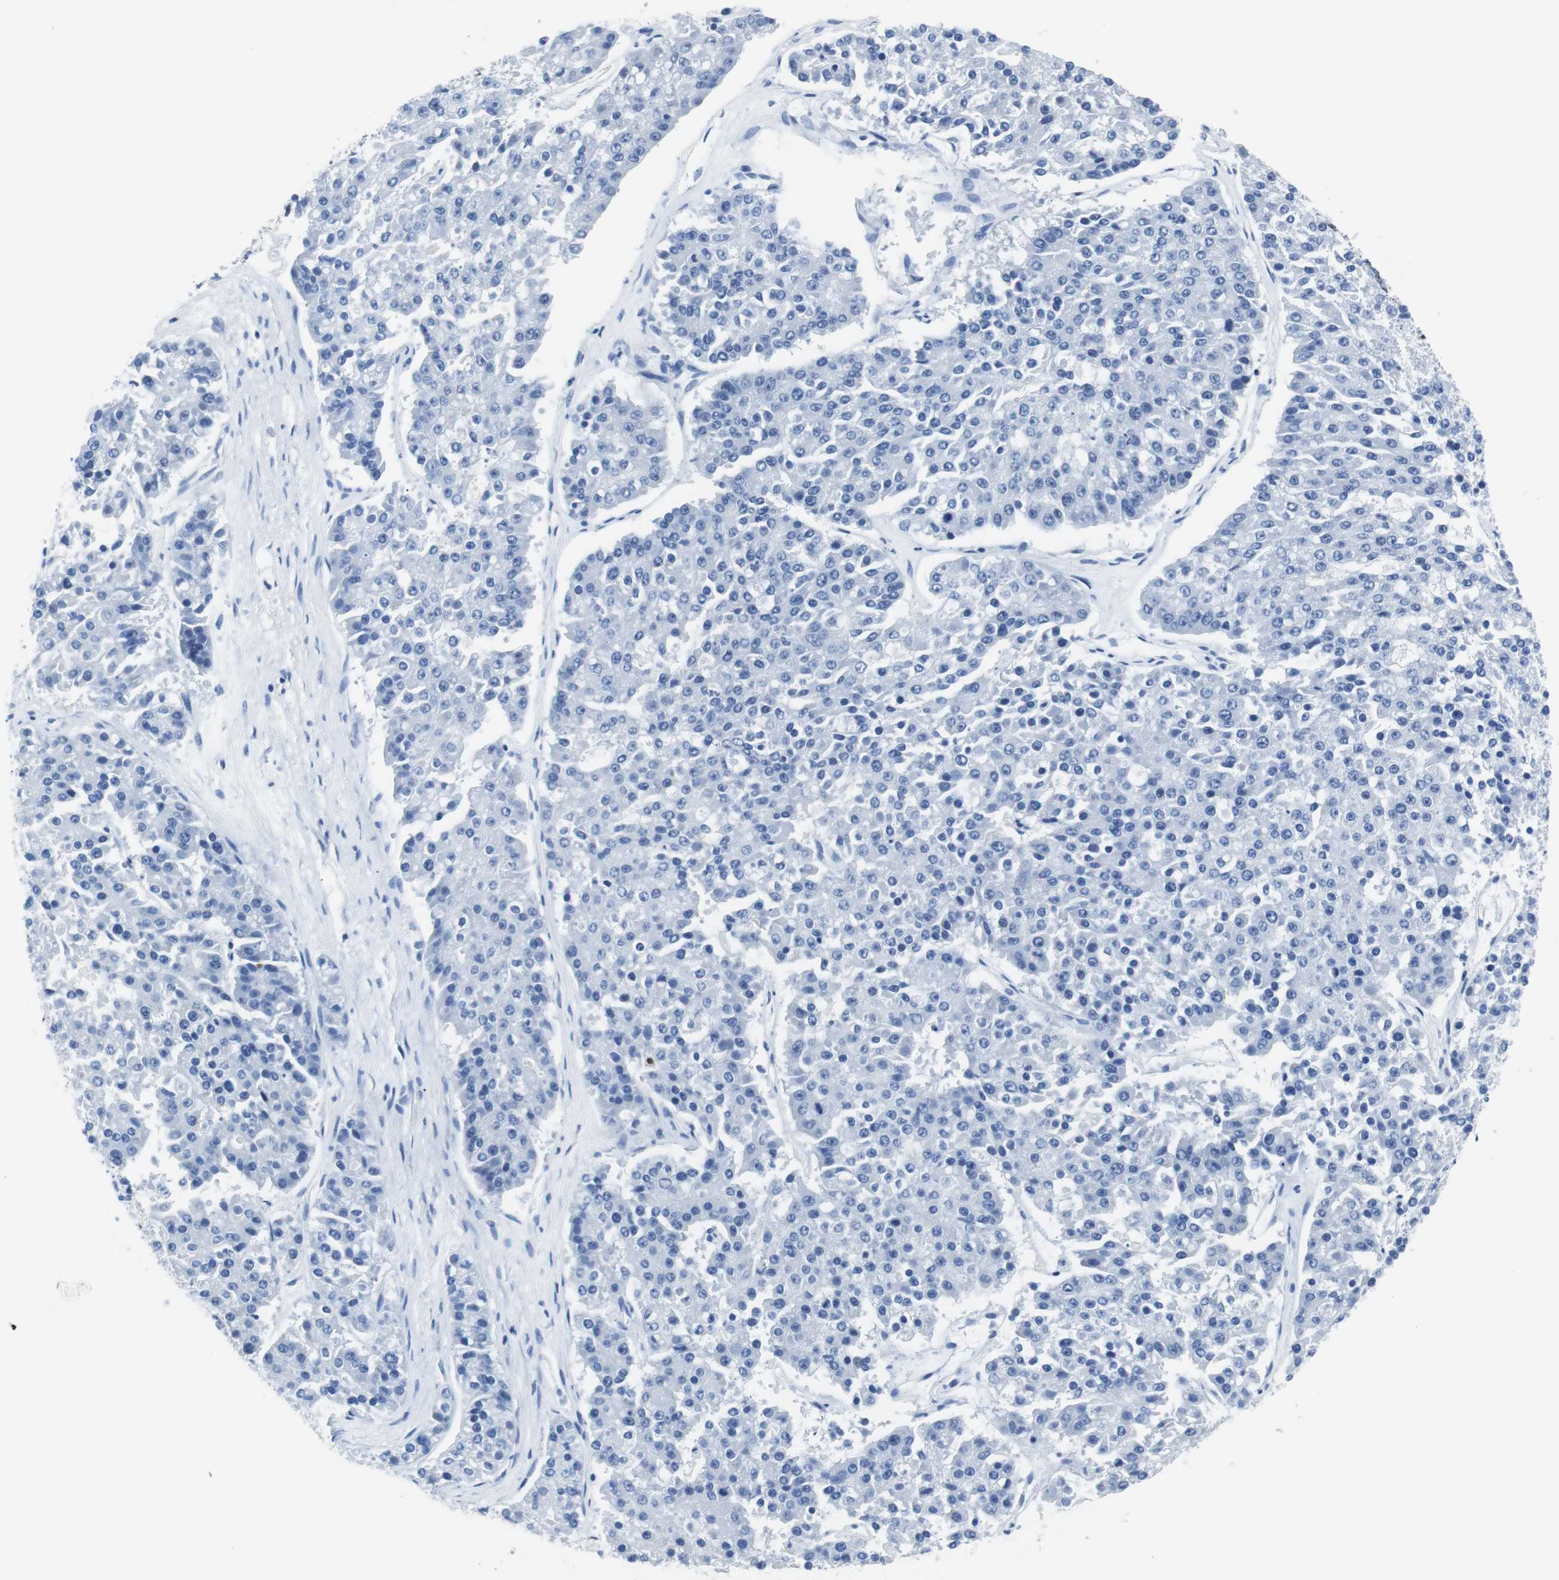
{"staining": {"intensity": "negative", "quantity": "none", "location": "none"}, "tissue": "pancreatic cancer", "cell_type": "Tumor cells", "image_type": "cancer", "snomed": [{"axis": "morphology", "description": "Adenocarcinoma, NOS"}, {"axis": "topography", "description": "Pancreas"}], "caption": "This histopathology image is of pancreatic adenocarcinoma stained with immunohistochemistry (IHC) to label a protein in brown with the nuclei are counter-stained blue. There is no expression in tumor cells.", "gene": "JUN", "patient": {"sex": "male", "age": 50}}